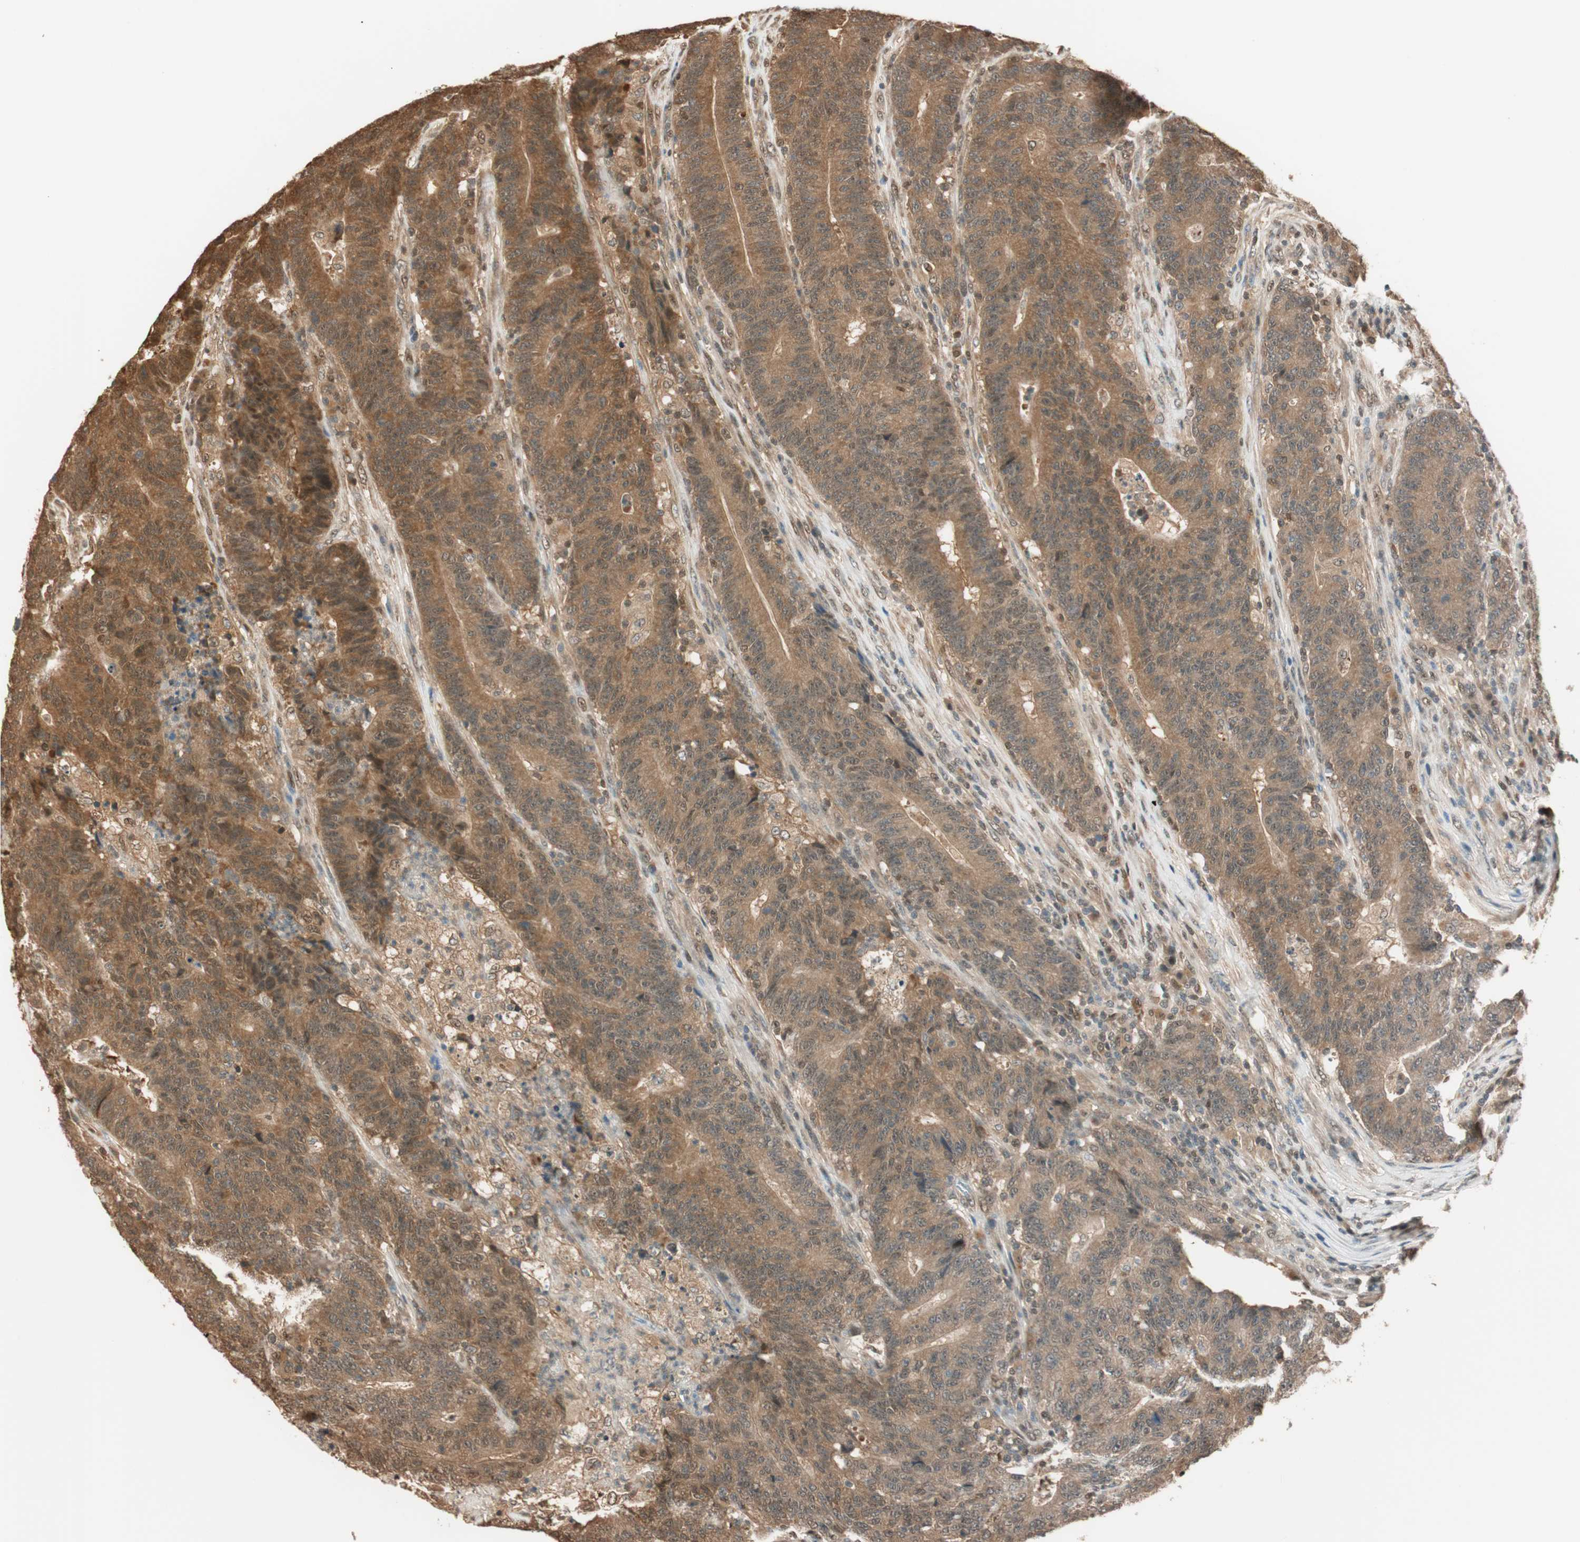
{"staining": {"intensity": "moderate", "quantity": ">75%", "location": "cytoplasmic/membranous,nuclear"}, "tissue": "colorectal cancer", "cell_type": "Tumor cells", "image_type": "cancer", "snomed": [{"axis": "morphology", "description": "Normal tissue, NOS"}, {"axis": "morphology", "description": "Adenocarcinoma, NOS"}, {"axis": "topography", "description": "Colon"}], "caption": "Human colorectal cancer (adenocarcinoma) stained with a protein marker reveals moderate staining in tumor cells.", "gene": "ZNF443", "patient": {"sex": "female", "age": 75}}